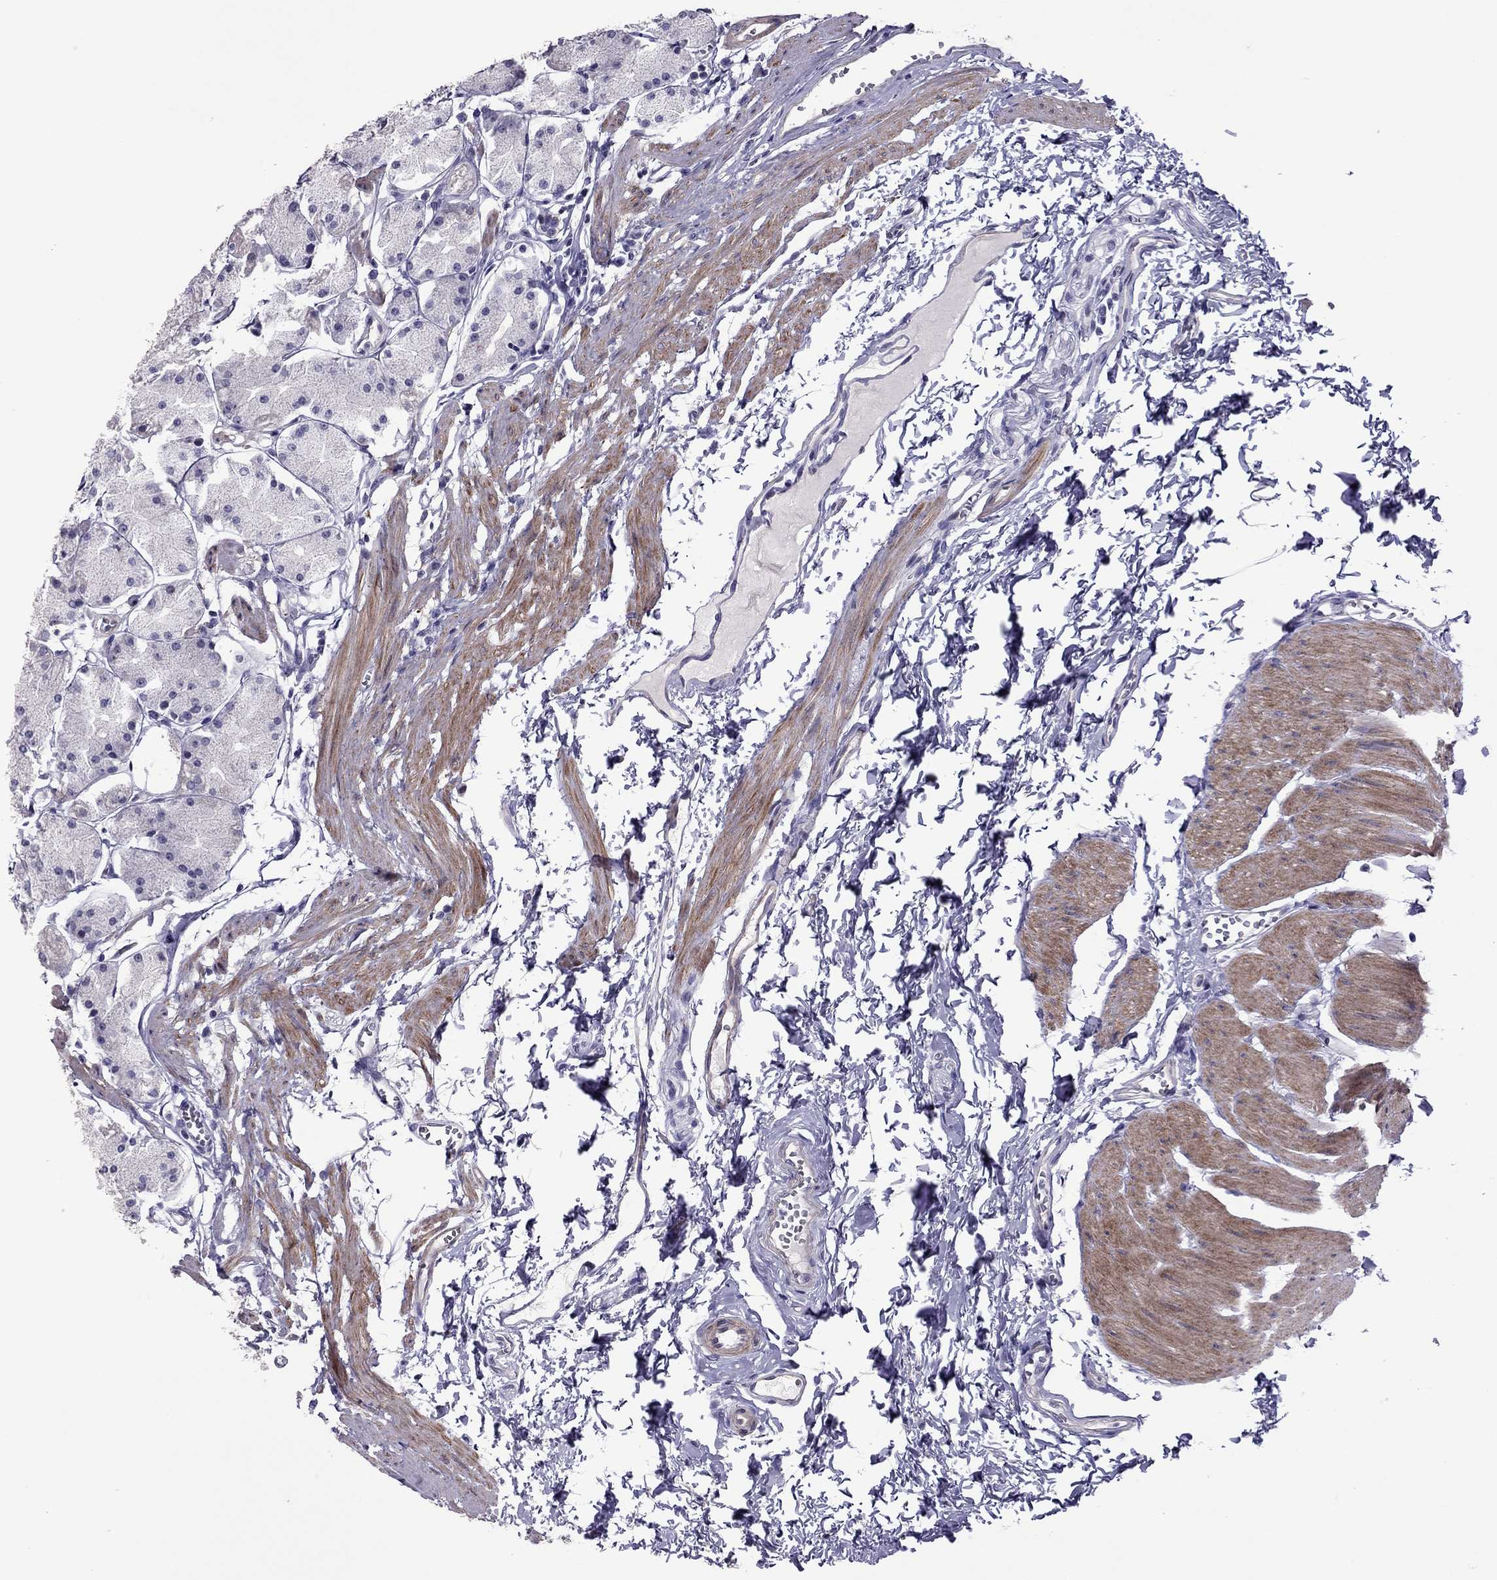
{"staining": {"intensity": "negative", "quantity": "none", "location": "none"}, "tissue": "stomach", "cell_type": "Glandular cells", "image_type": "normal", "snomed": [{"axis": "morphology", "description": "Normal tissue, NOS"}, {"axis": "topography", "description": "Stomach, upper"}], "caption": "IHC micrograph of unremarkable stomach: stomach stained with DAB (3,3'-diaminobenzidine) exhibits no significant protein staining in glandular cells. (DAB (3,3'-diaminobenzidine) immunohistochemistry (IHC), high magnification).", "gene": "SLC16A8", "patient": {"sex": "male", "age": 60}}